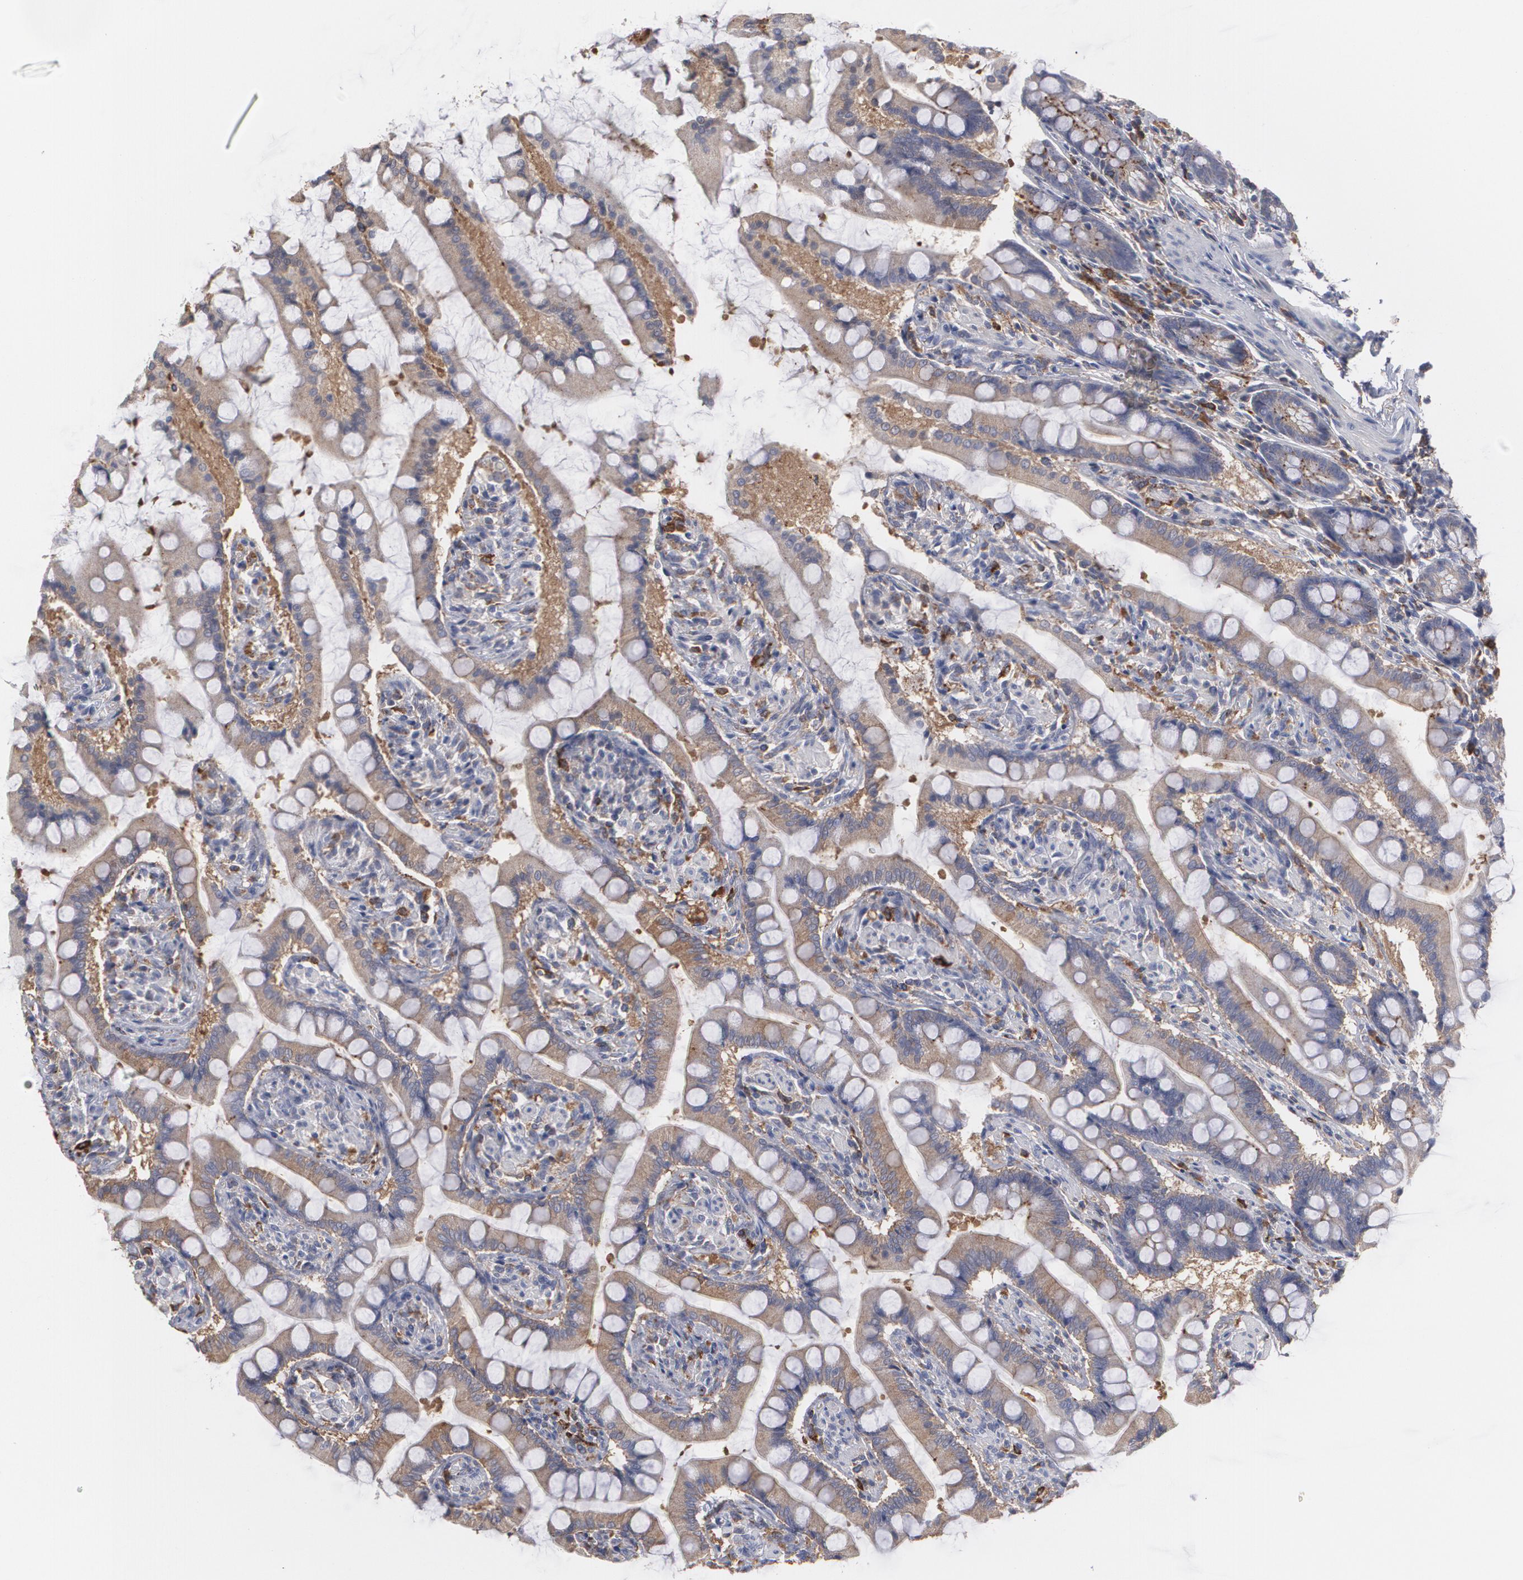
{"staining": {"intensity": "strong", "quantity": ">75%", "location": "cytoplasmic/membranous"}, "tissue": "small intestine", "cell_type": "Glandular cells", "image_type": "normal", "snomed": [{"axis": "morphology", "description": "Normal tissue, NOS"}, {"axis": "topography", "description": "Small intestine"}], "caption": "There is high levels of strong cytoplasmic/membranous positivity in glandular cells of normal small intestine, as demonstrated by immunohistochemical staining (brown color).", "gene": "ODC1", "patient": {"sex": "male", "age": 41}}